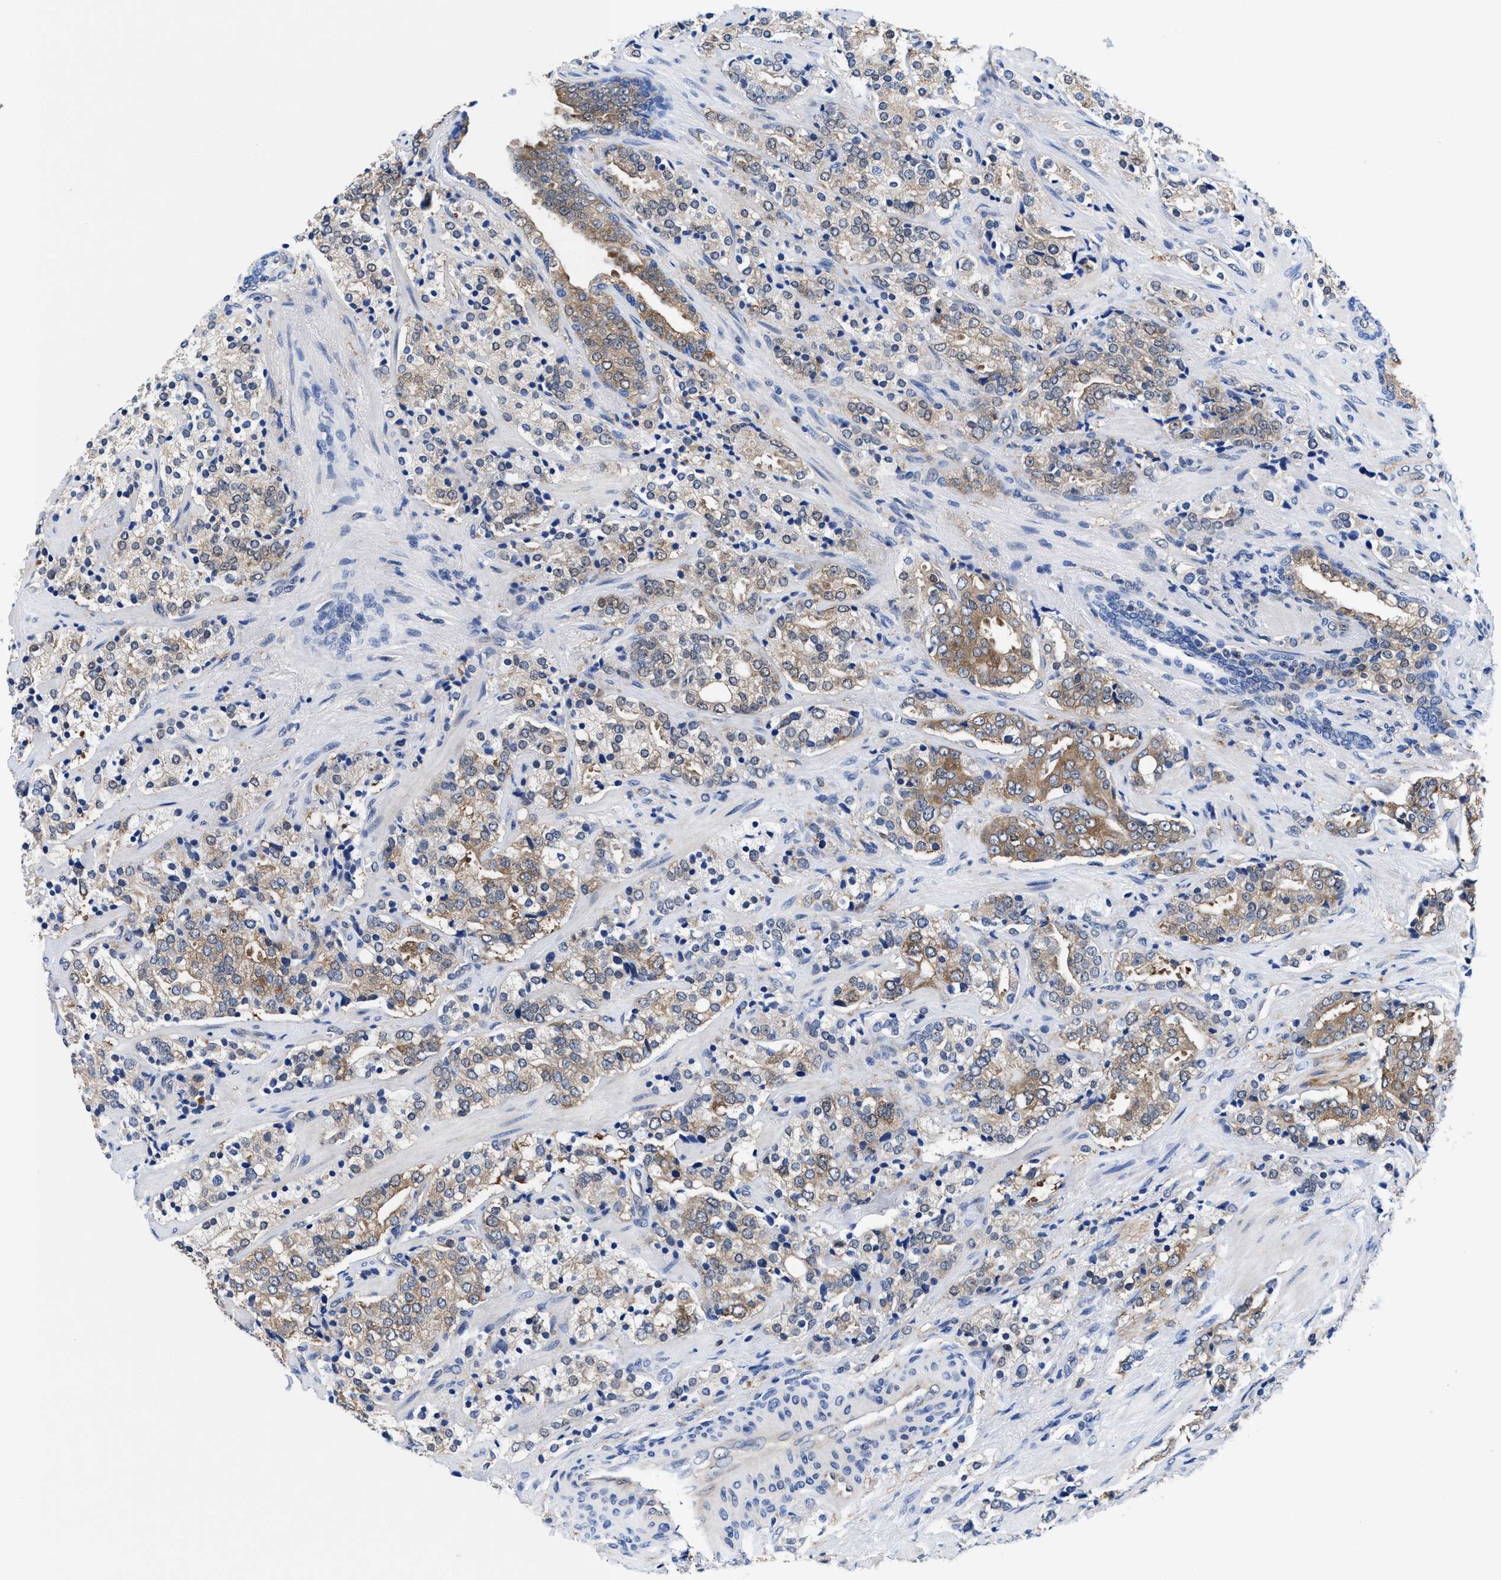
{"staining": {"intensity": "moderate", "quantity": "<25%", "location": "cytoplasmic/membranous"}, "tissue": "prostate cancer", "cell_type": "Tumor cells", "image_type": "cancer", "snomed": [{"axis": "morphology", "description": "Adenocarcinoma, High grade"}, {"axis": "topography", "description": "Prostate"}], "caption": "IHC histopathology image of neoplastic tissue: human prostate cancer stained using immunohistochemistry displays low levels of moderate protein expression localized specifically in the cytoplasmic/membranous of tumor cells, appearing as a cytoplasmic/membranous brown color.", "gene": "ACLY", "patient": {"sex": "male", "age": 71}}